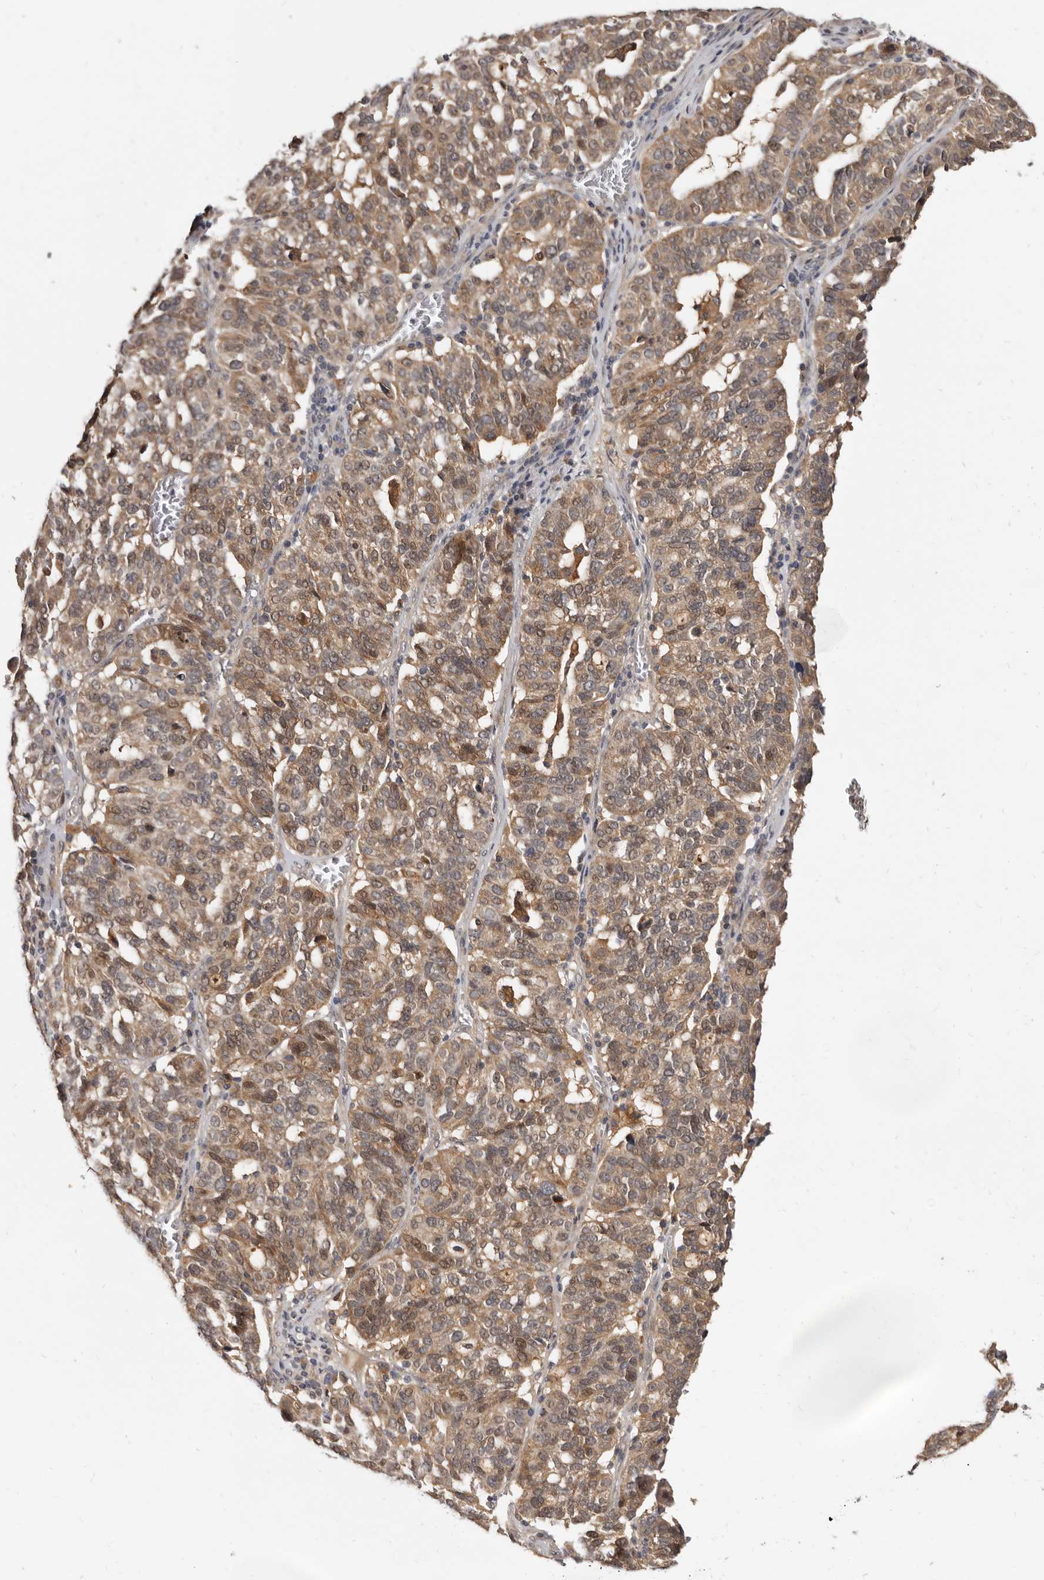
{"staining": {"intensity": "moderate", "quantity": ">75%", "location": "cytoplasmic/membranous"}, "tissue": "ovarian cancer", "cell_type": "Tumor cells", "image_type": "cancer", "snomed": [{"axis": "morphology", "description": "Cystadenocarcinoma, serous, NOS"}, {"axis": "topography", "description": "Ovary"}], "caption": "Ovarian cancer (serous cystadenocarcinoma) stained for a protein (brown) reveals moderate cytoplasmic/membranous positive staining in approximately >75% of tumor cells.", "gene": "INAVA", "patient": {"sex": "female", "age": 59}}